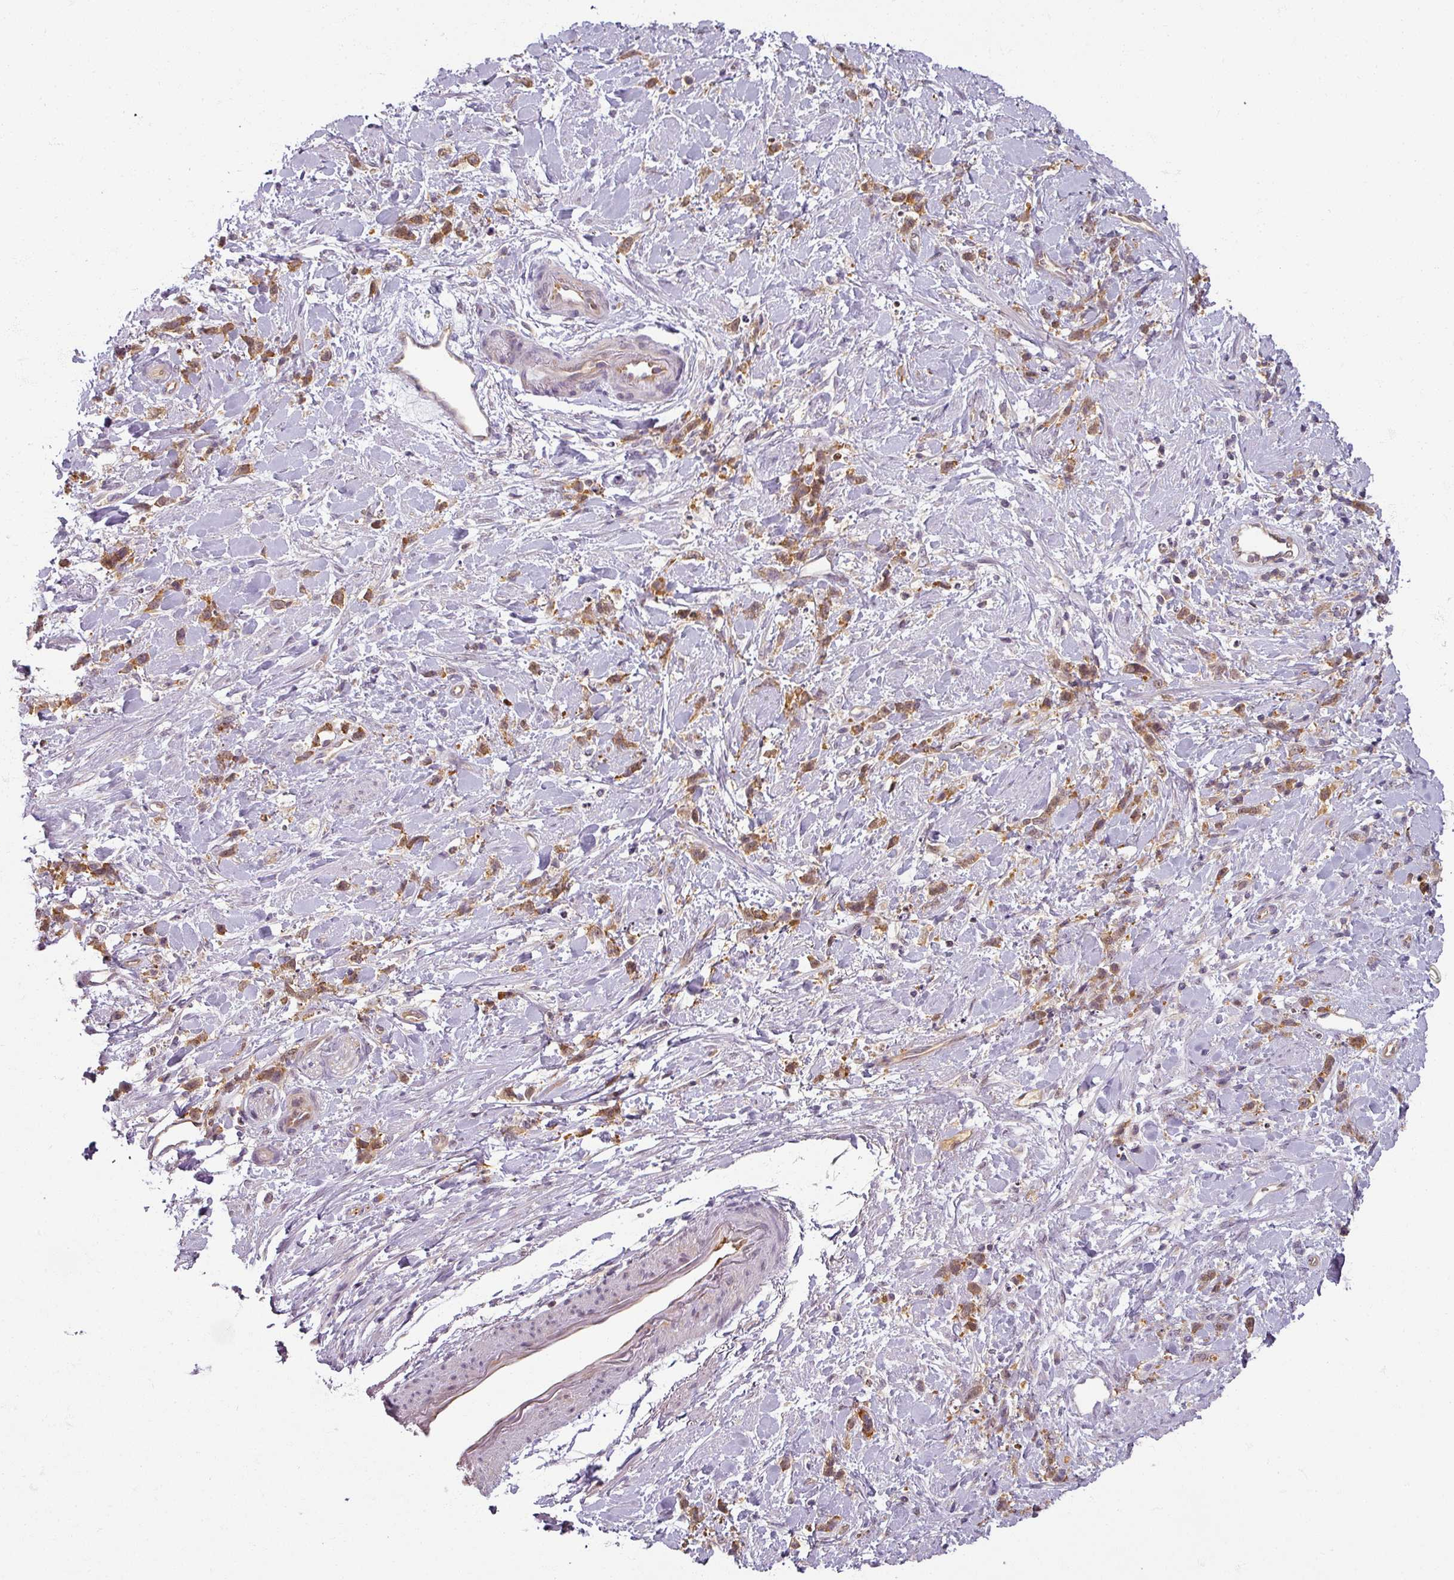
{"staining": {"intensity": "moderate", "quantity": ">75%", "location": "cytoplasmic/membranous"}, "tissue": "stomach cancer", "cell_type": "Tumor cells", "image_type": "cancer", "snomed": [{"axis": "morphology", "description": "Adenocarcinoma, NOS"}, {"axis": "topography", "description": "Stomach"}], "caption": "There is medium levels of moderate cytoplasmic/membranous expression in tumor cells of stomach cancer (adenocarcinoma), as demonstrated by immunohistochemical staining (brown color).", "gene": "AGPAT4", "patient": {"sex": "female", "age": 60}}